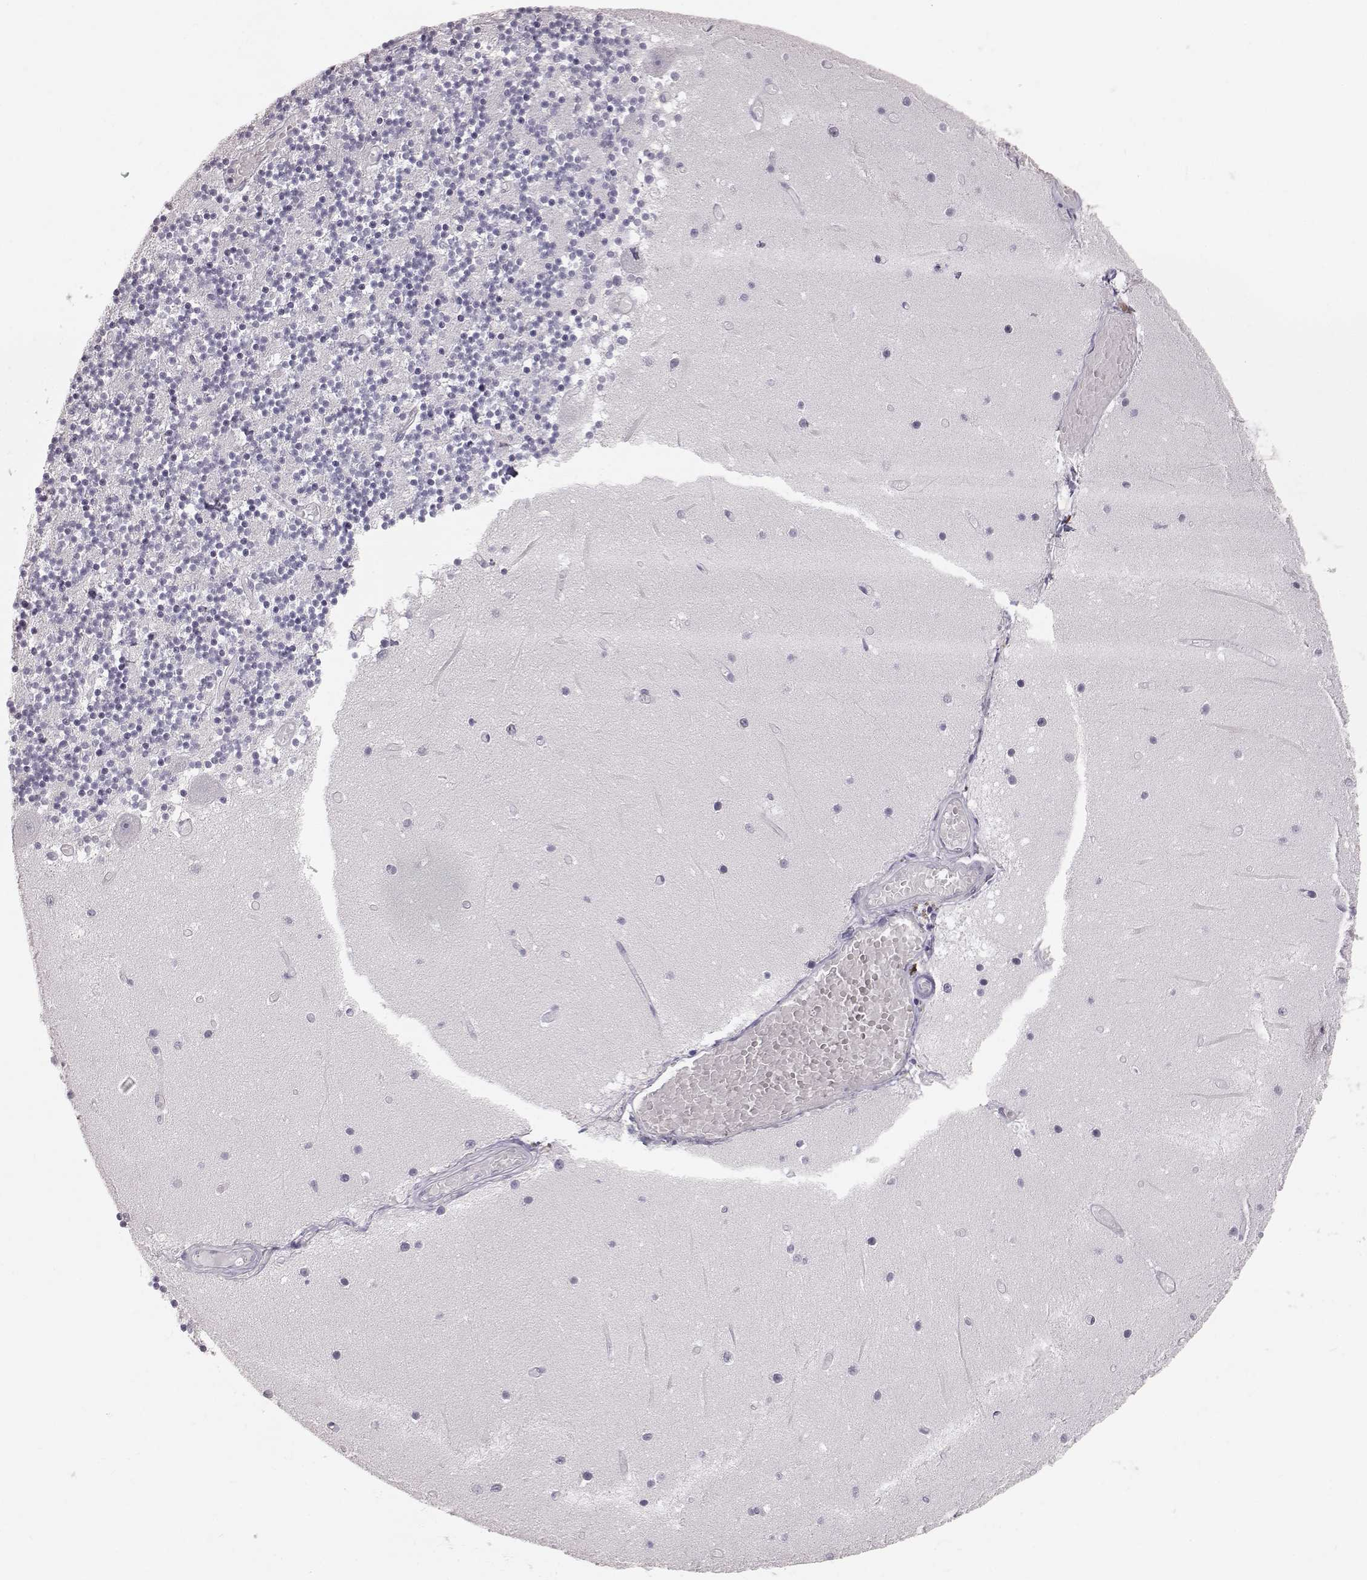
{"staining": {"intensity": "negative", "quantity": "none", "location": "none"}, "tissue": "cerebellum", "cell_type": "Cells in granular layer", "image_type": "normal", "snomed": [{"axis": "morphology", "description": "Normal tissue, NOS"}, {"axis": "topography", "description": "Cerebellum"}], "caption": "Photomicrograph shows no protein positivity in cells in granular layer of benign cerebellum. (DAB (3,3'-diaminobenzidine) IHC visualized using brightfield microscopy, high magnification).", "gene": "KRT31", "patient": {"sex": "female", "age": 28}}